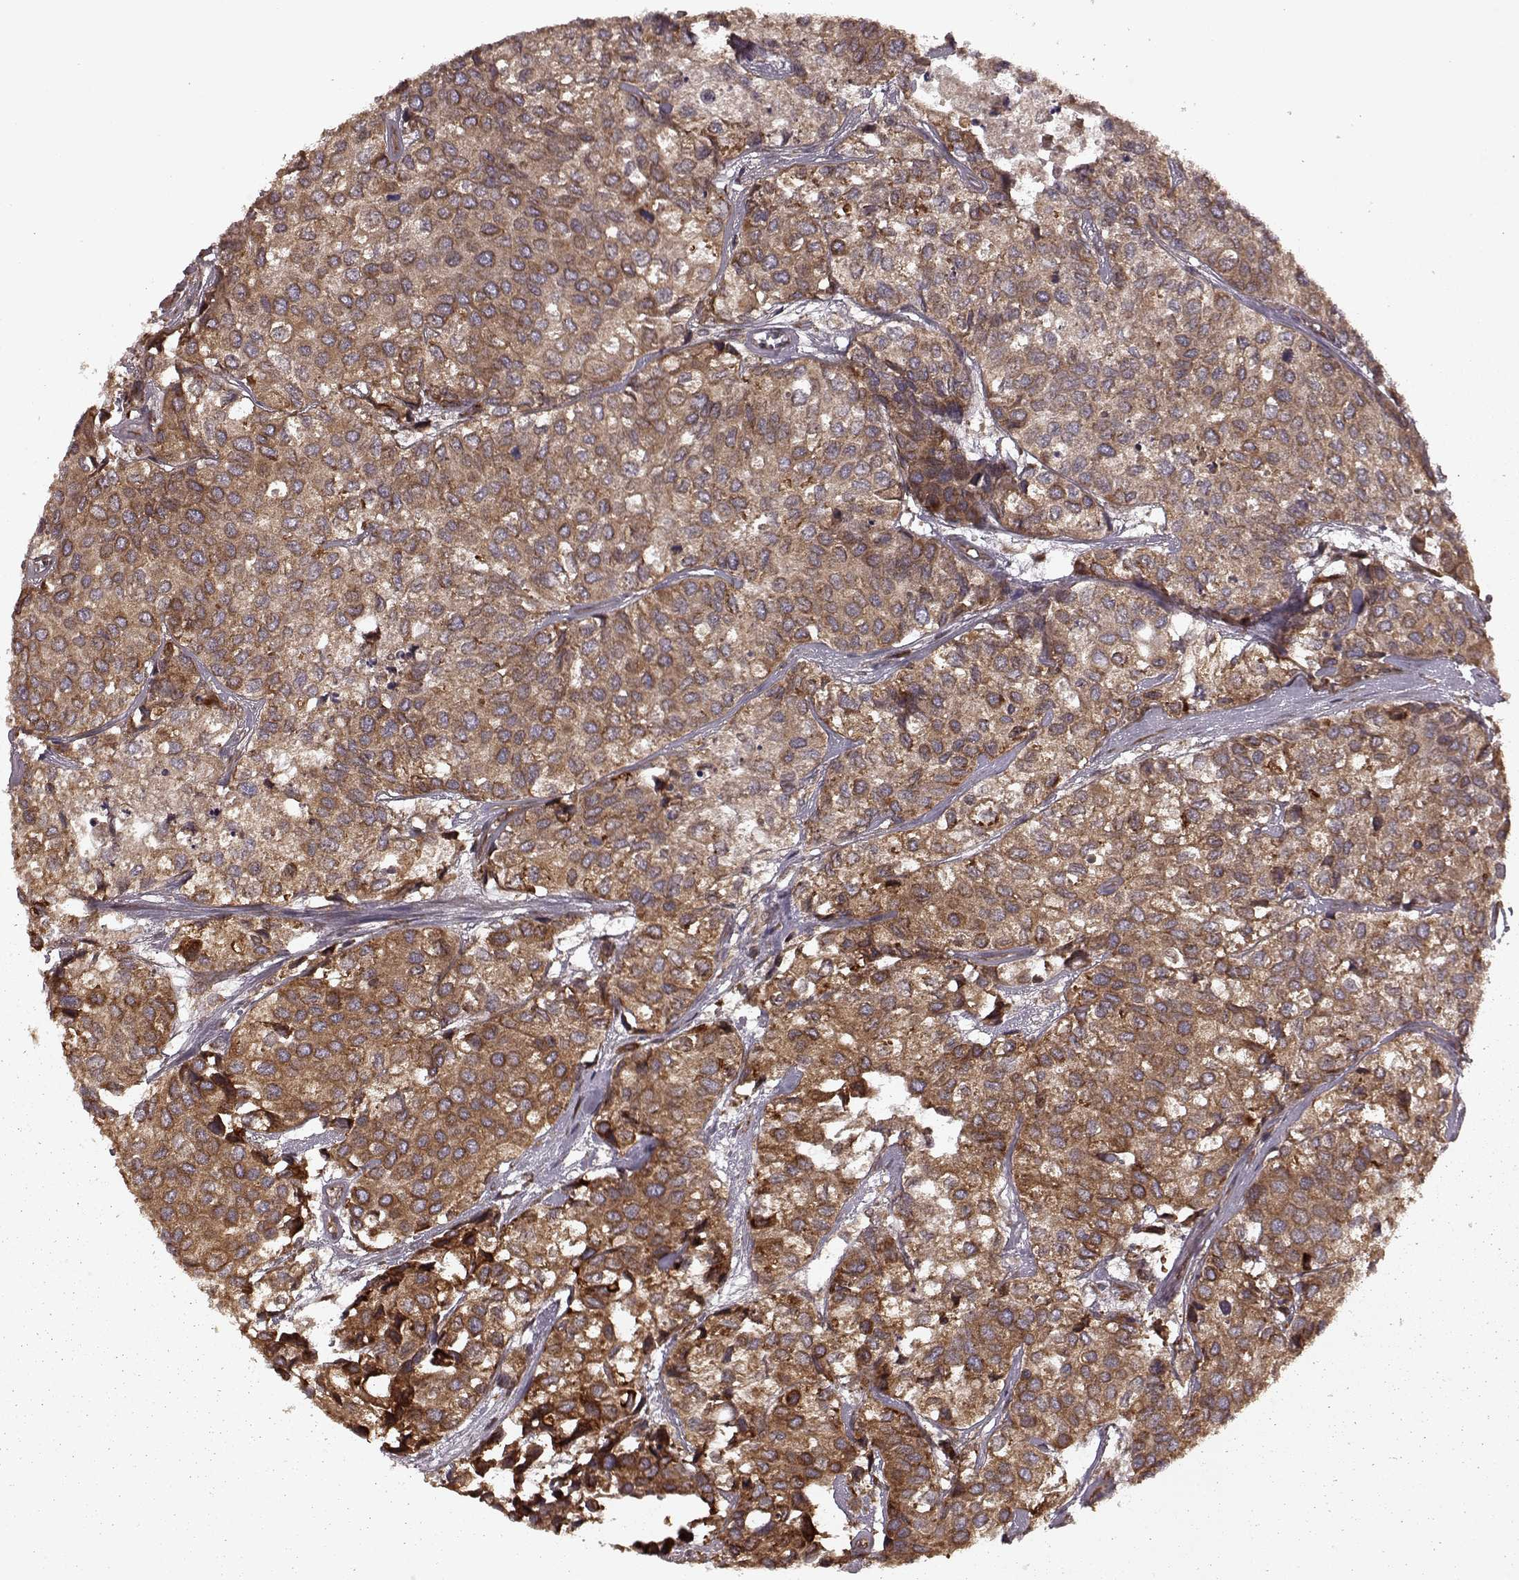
{"staining": {"intensity": "strong", "quantity": ">75%", "location": "cytoplasmic/membranous"}, "tissue": "urothelial cancer", "cell_type": "Tumor cells", "image_type": "cancer", "snomed": [{"axis": "morphology", "description": "Urothelial carcinoma, High grade"}, {"axis": "topography", "description": "Urinary bladder"}], "caption": "High-grade urothelial carcinoma tissue displays strong cytoplasmic/membranous staining in approximately >75% of tumor cells, visualized by immunohistochemistry. The staining is performed using DAB brown chromogen to label protein expression. The nuclei are counter-stained blue using hematoxylin.", "gene": "AGPAT1", "patient": {"sex": "male", "age": 73}}